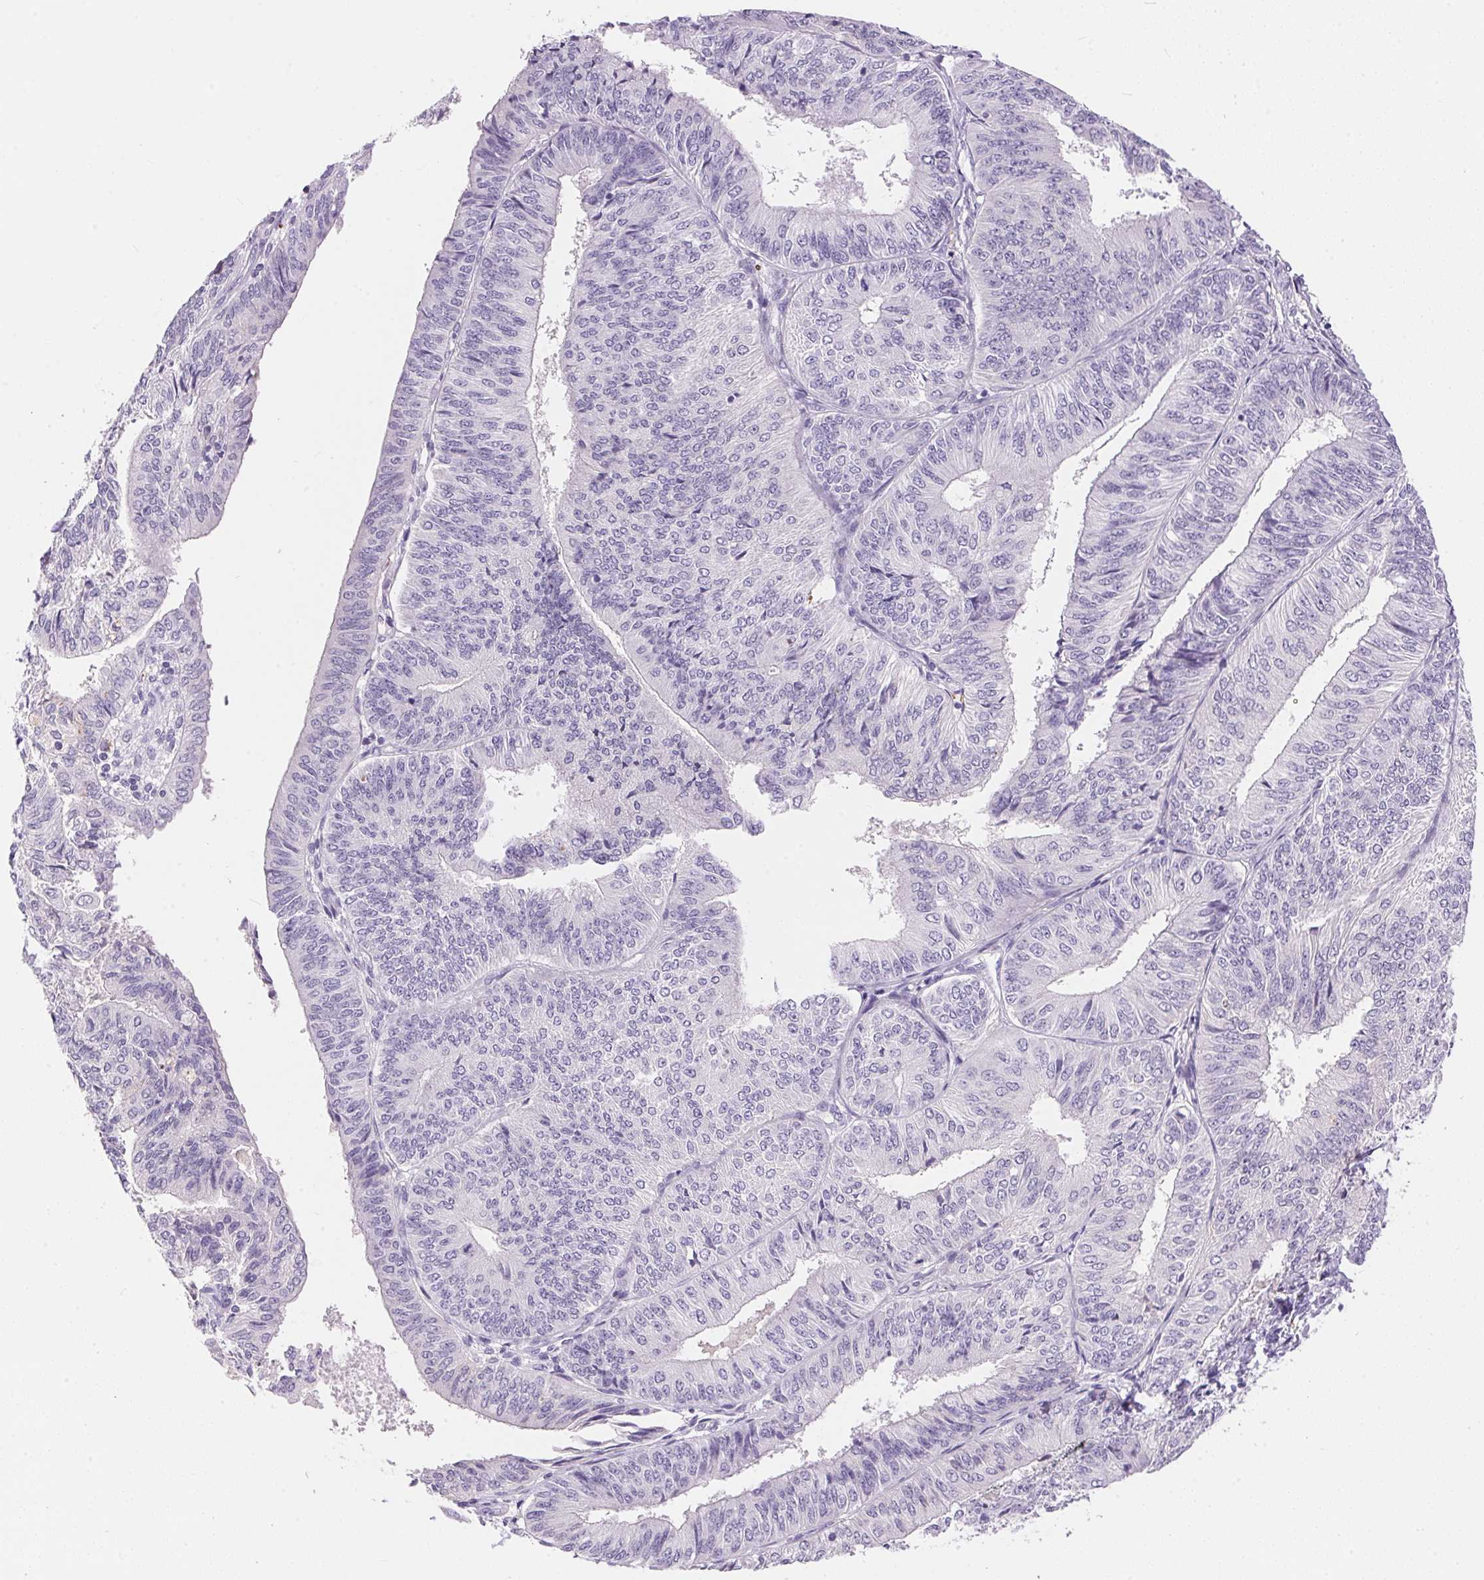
{"staining": {"intensity": "negative", "quantity": "none", "location": "none"}, "tissue": "endometrial cancer", "cell_type": "Tumor cells", "image_type": "cancer", "snomed": [{"axis": "morphology", "description": "Adenocarcinoma, NOS"}, {"axis": "topography", "description": "Endometrium"}], "caption": "Immunohistochemistry image of endometrial cancer (adenocarcinoma) stained for a protein (brown), which reveals no expression in tumor cells.", "gene": "PNLIPRP3", "patient": {"sex": "female", "age": 58}}